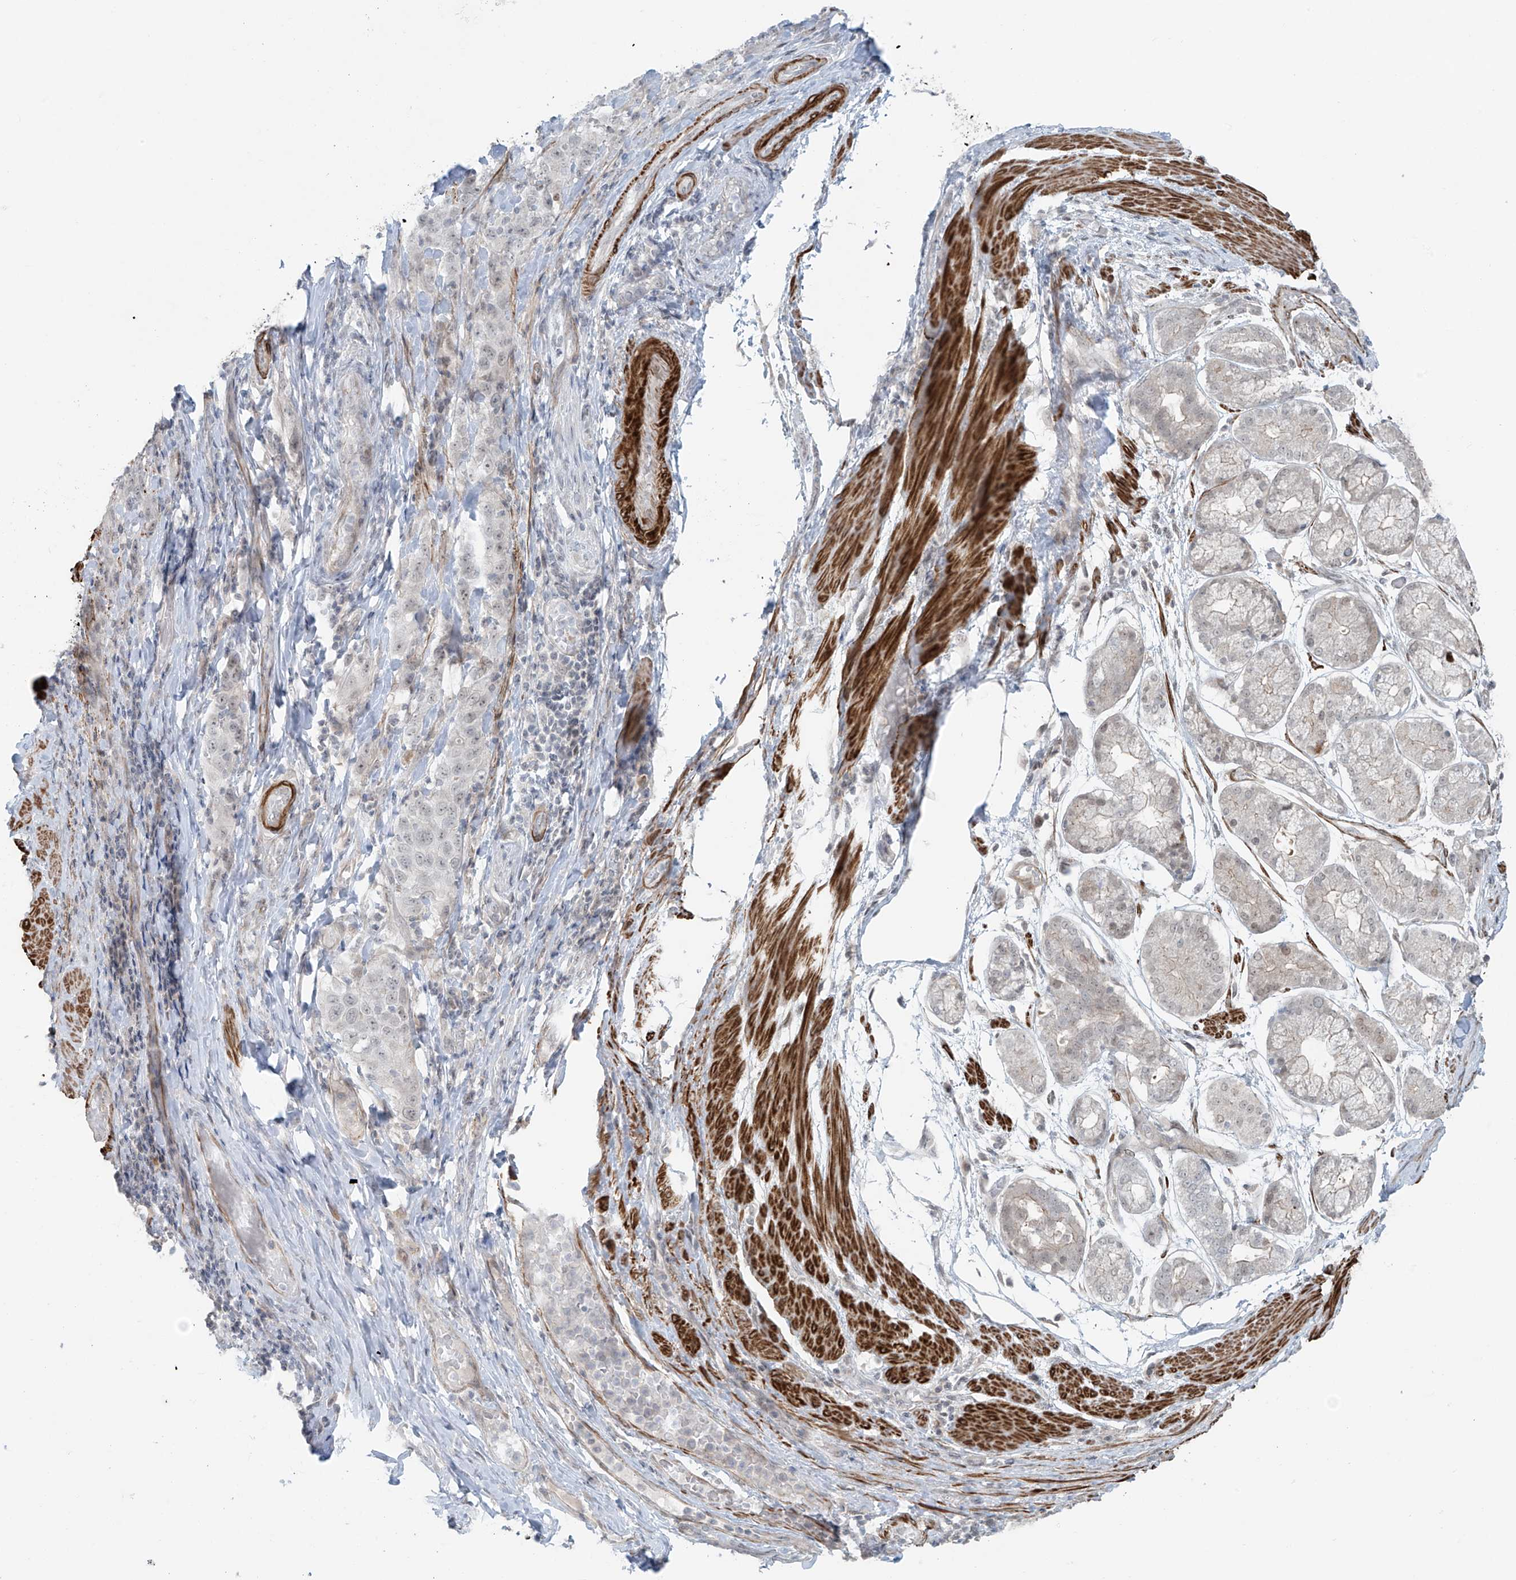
{"staining": {"intensity": "negative", "quantity": "none", "location": "none"}, "tissue": "stomach cancer", "cell_type": "Tumor cells", "image_type": "cancer", "snomed": [{"axis": "morphology", "description": "Normal tissue, NOS"}, {"axis": "morphology", "description": "Adenocarcinoma, NOS"}, {"axis": "topography", "description": "Lymph node"}, {"axis": "topography", "description": "Stomach"}], "caption": "An image of human stomach cancer is negative for staining in tumor cells.", "gene": "RASGEF1A", "patient": {"sex": "male", "age": 48}}